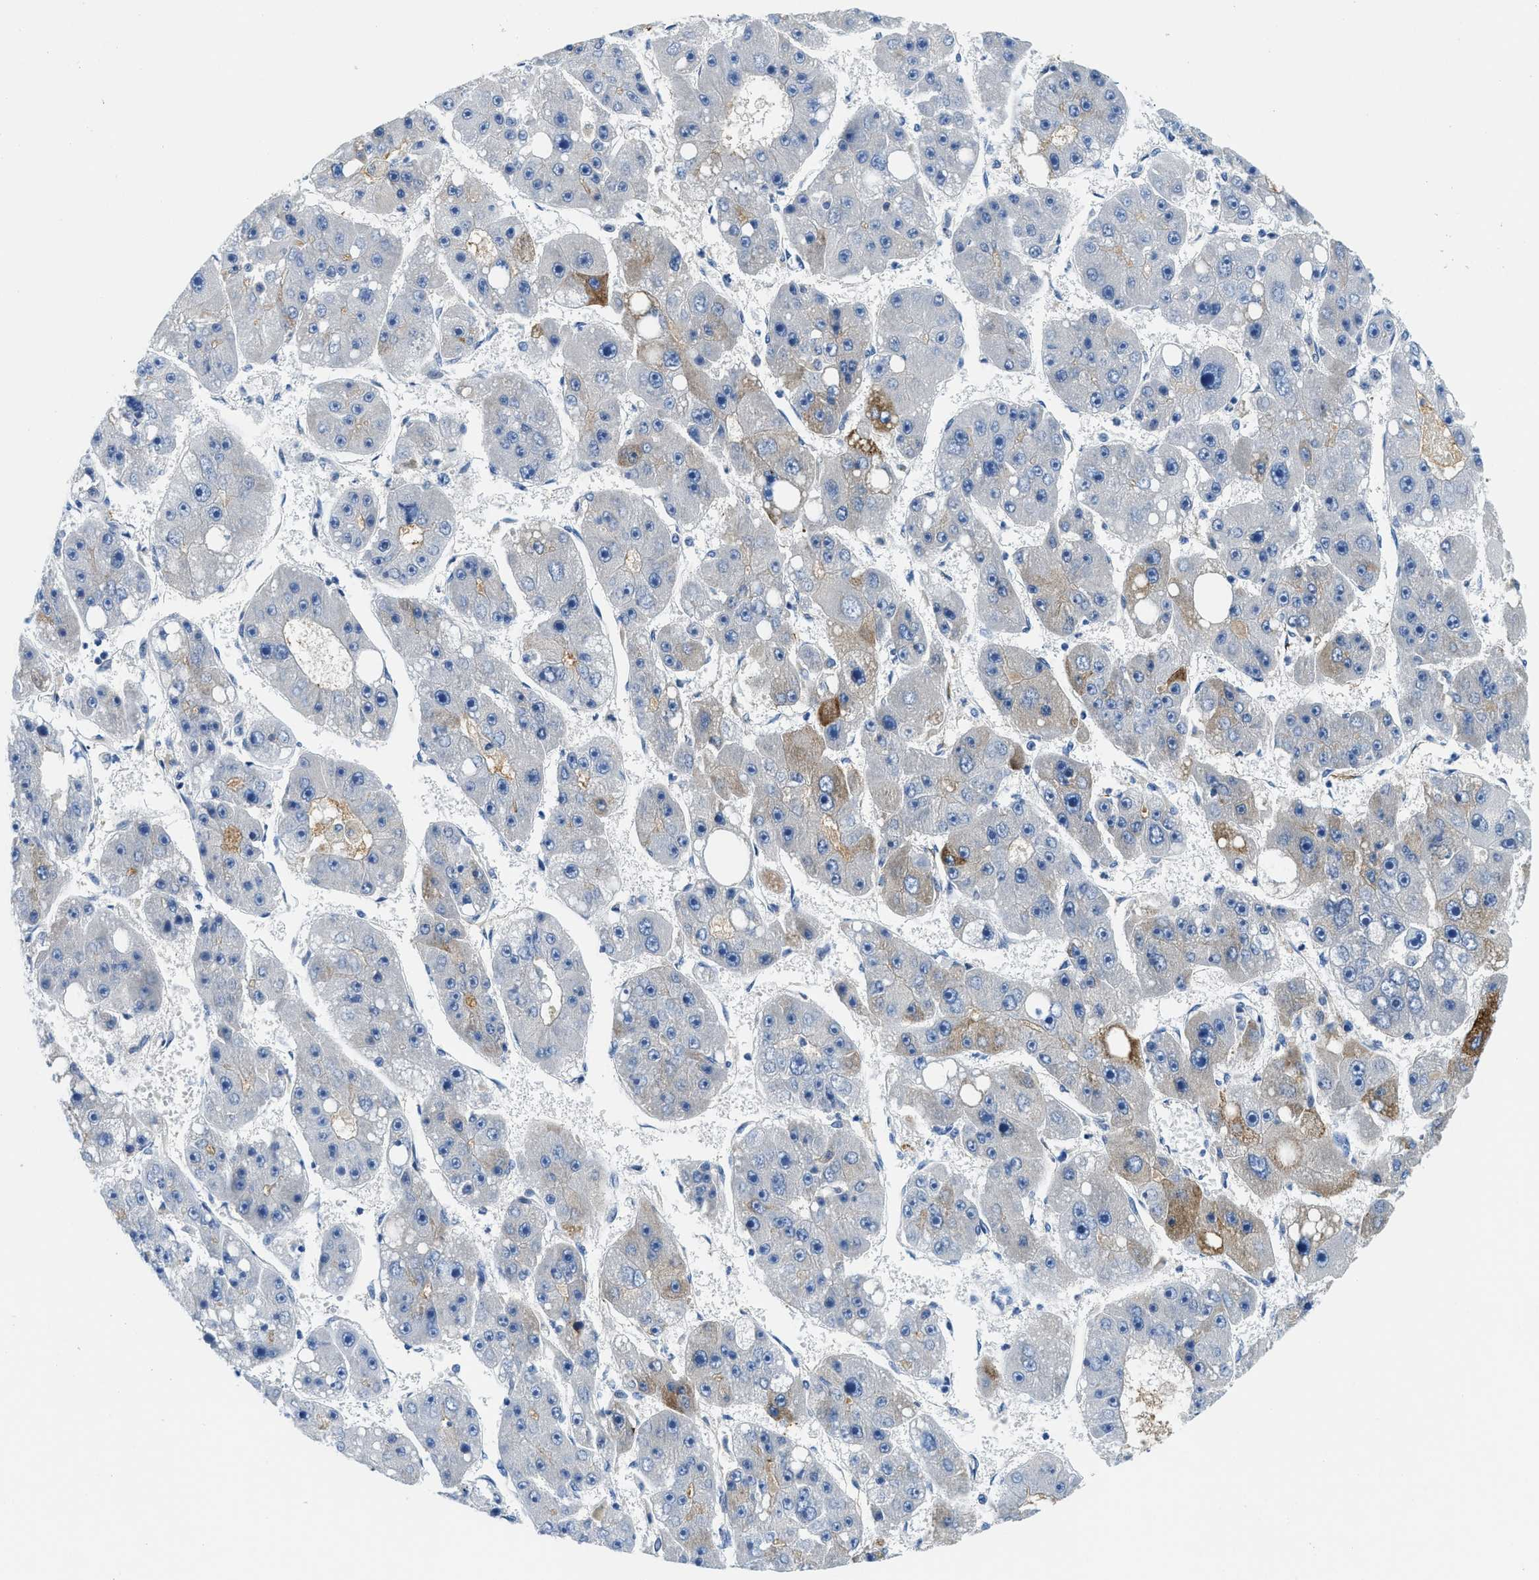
{"staining": {"intensity": "moderate", "quantity": "<25%", "location": "cytoplasmic/membranous"}, "tissue": "liver cancer", "cell_type": "Tumor cells", "image_type": "cancer", "snomed": [{"axis": "morphology", "description": "Carcinoma, Hepatocellular, NOS"}, {"axis": "topography", "description": "Liver"}], "caption": "This photomicrograph reveals liver cancer stained with immunohistochemistry to label a protein in brown. The cytoplasmic/membranous of tumor cells show moderate positivity for the protein. Nuclei are counter-stained blue.", "gene": "MBL2", "patient": {"sex": "female", "age": 61}}